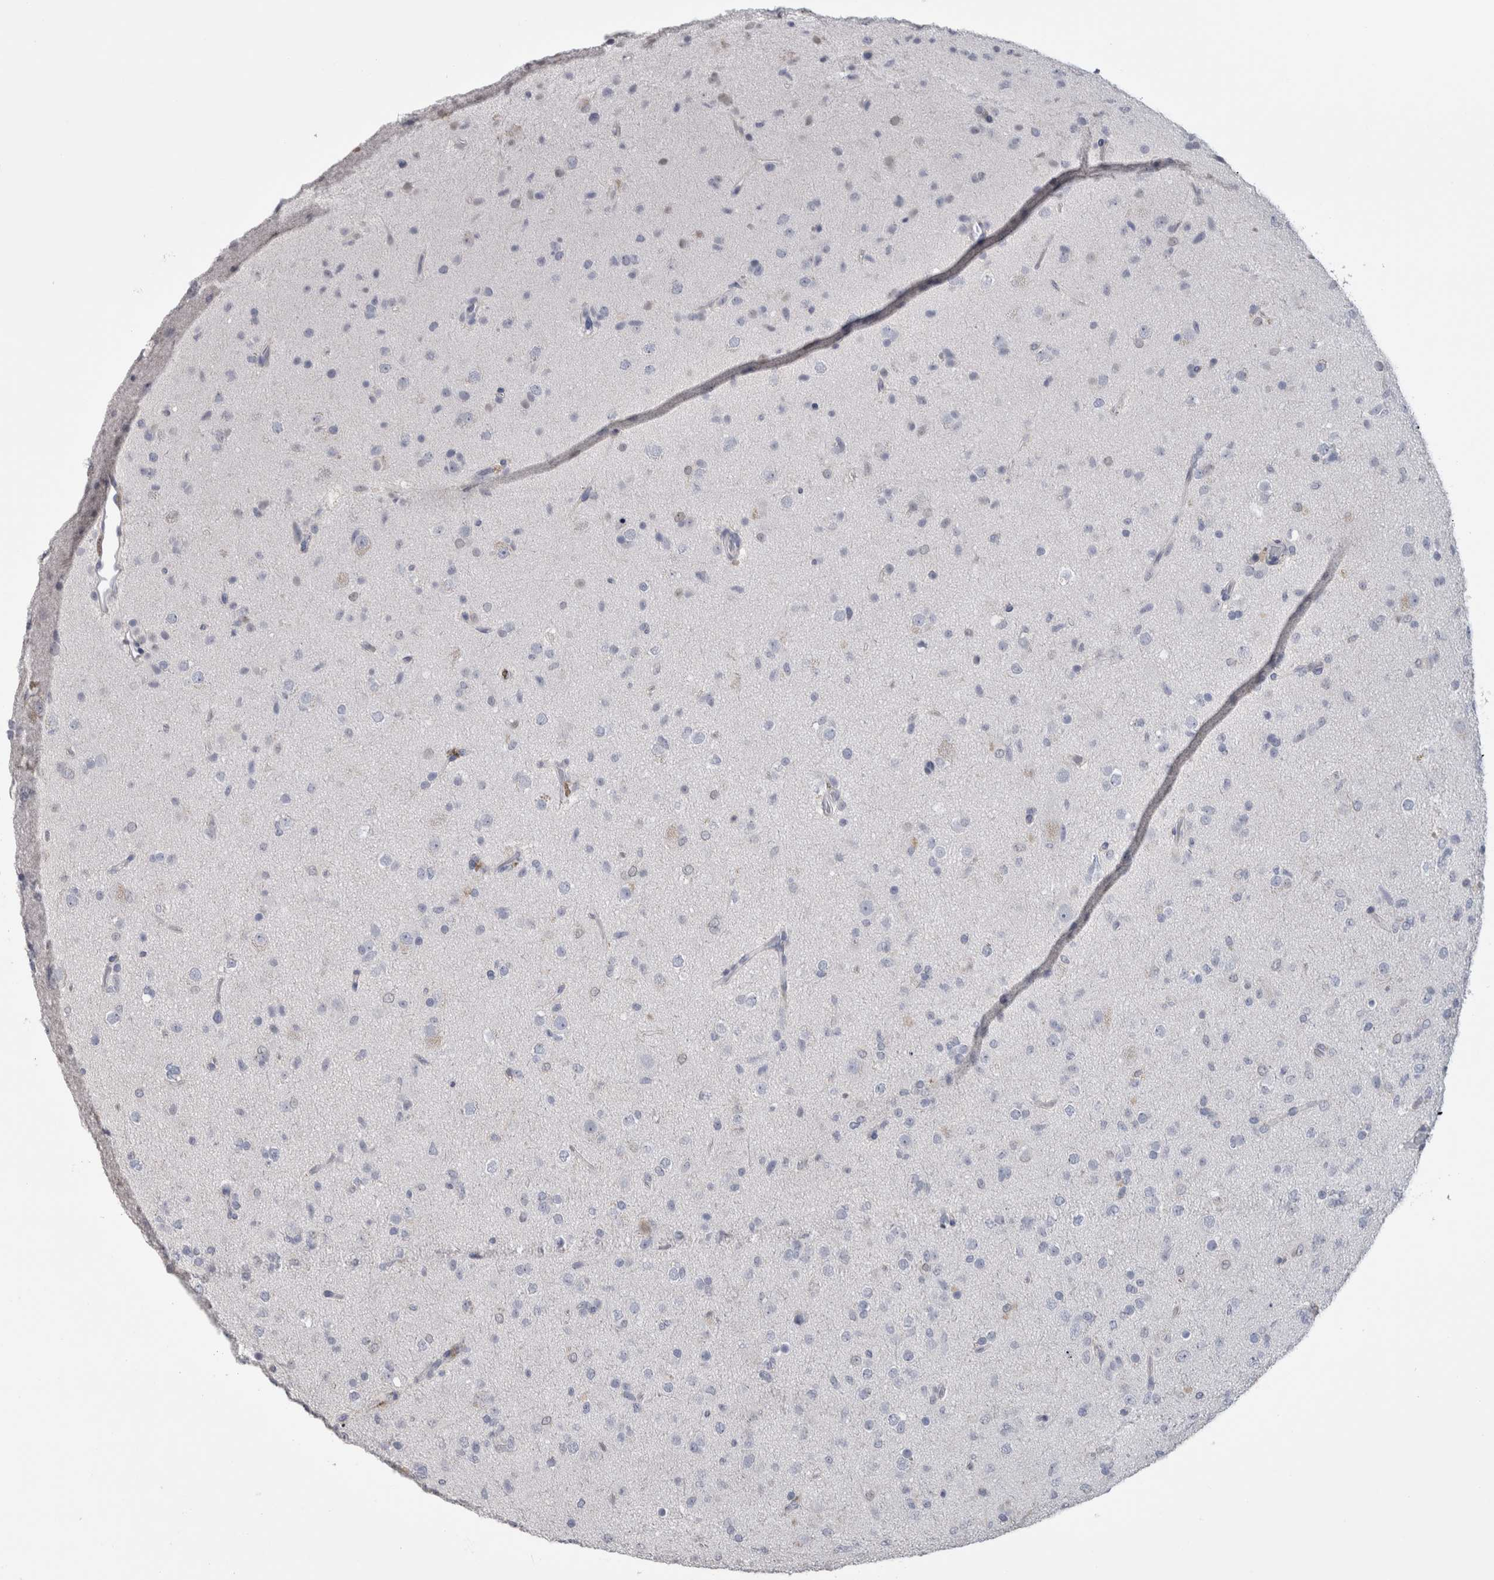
{"staining": {"intensity": "negative", "quantity": "none", "location": "none"}, "tissue": "glioma", "cell_type": "Tumor cells", "image_type": "cancer", "snomed": [{"axis": "morphology", "description": "Glioma, malignant, Low grade"}, {"axis": "topography", "description": "Brain"}], "caption": "The immunohistochemistry (IHC) micrograph has no significant staining in tumor cells of malignant low-grade glioma tissue. (Stains: DAB (3,3'-diaminobenzidine) immunohistochemistry (IHC) with hematoxylin counter stain, Microscopy: brightfield microscopy at high magnification).", "gene": "IL33", "patient": {"sex": "male", "age": 65}}